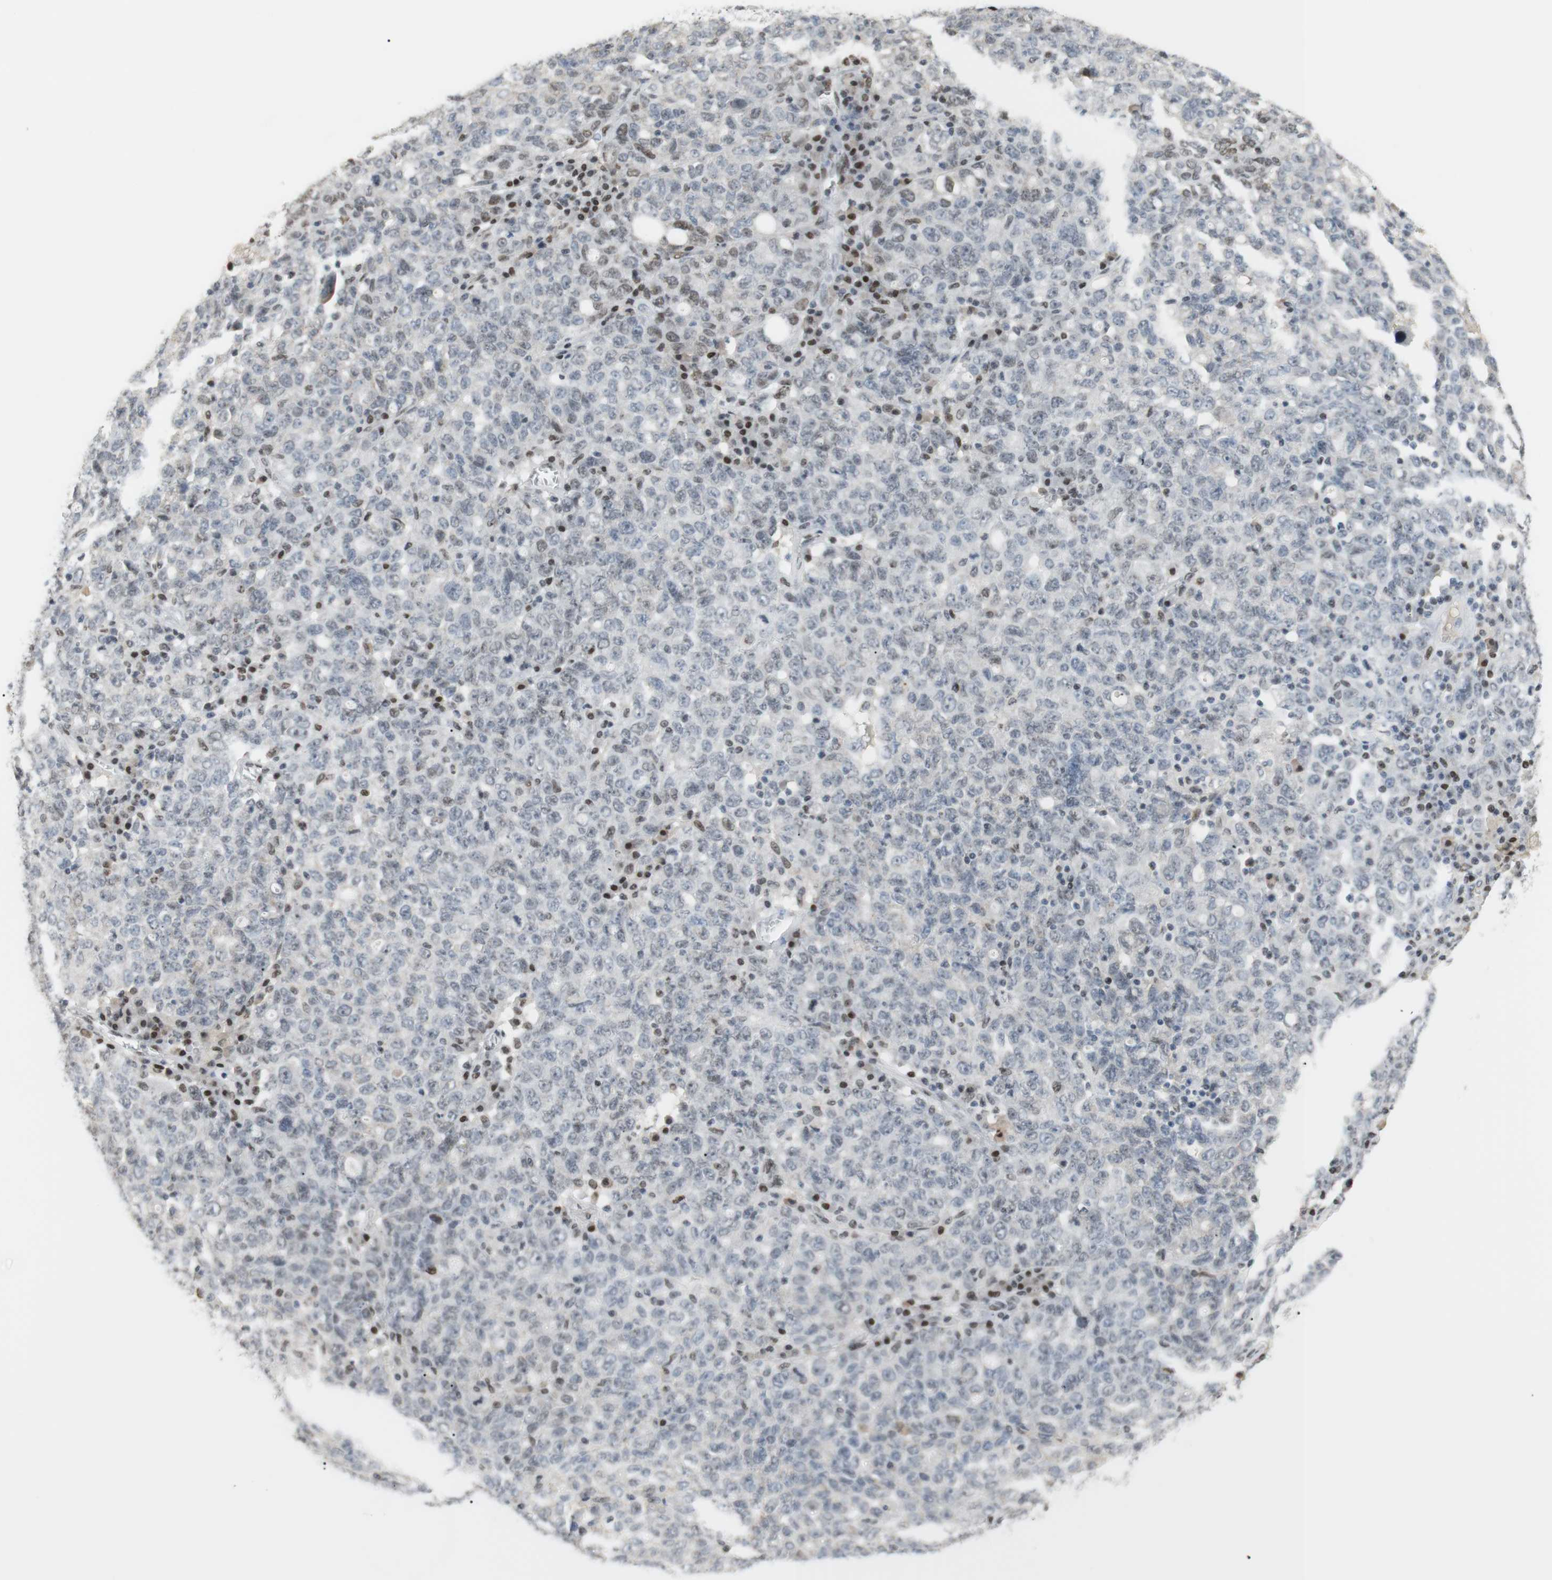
{"staining": {"intensity": "weak", "quantity": "<25%", "location": "nuclear"}, "tissue": "ovarian cancer", "cell_type": "Tumor cells", "image_type": "cancer", "snomed": [{"axis": "morphology", "description": "Carcinoma, endometroid"}, {"axis": "topography", "description": "Ovary"}], "caption": "The histopathology image demonstrates no staining of tumor cells in endometroid carcinoma (ovarian).", "gene": "BMI1", "patient": {"sex": "female", "age": 62}}